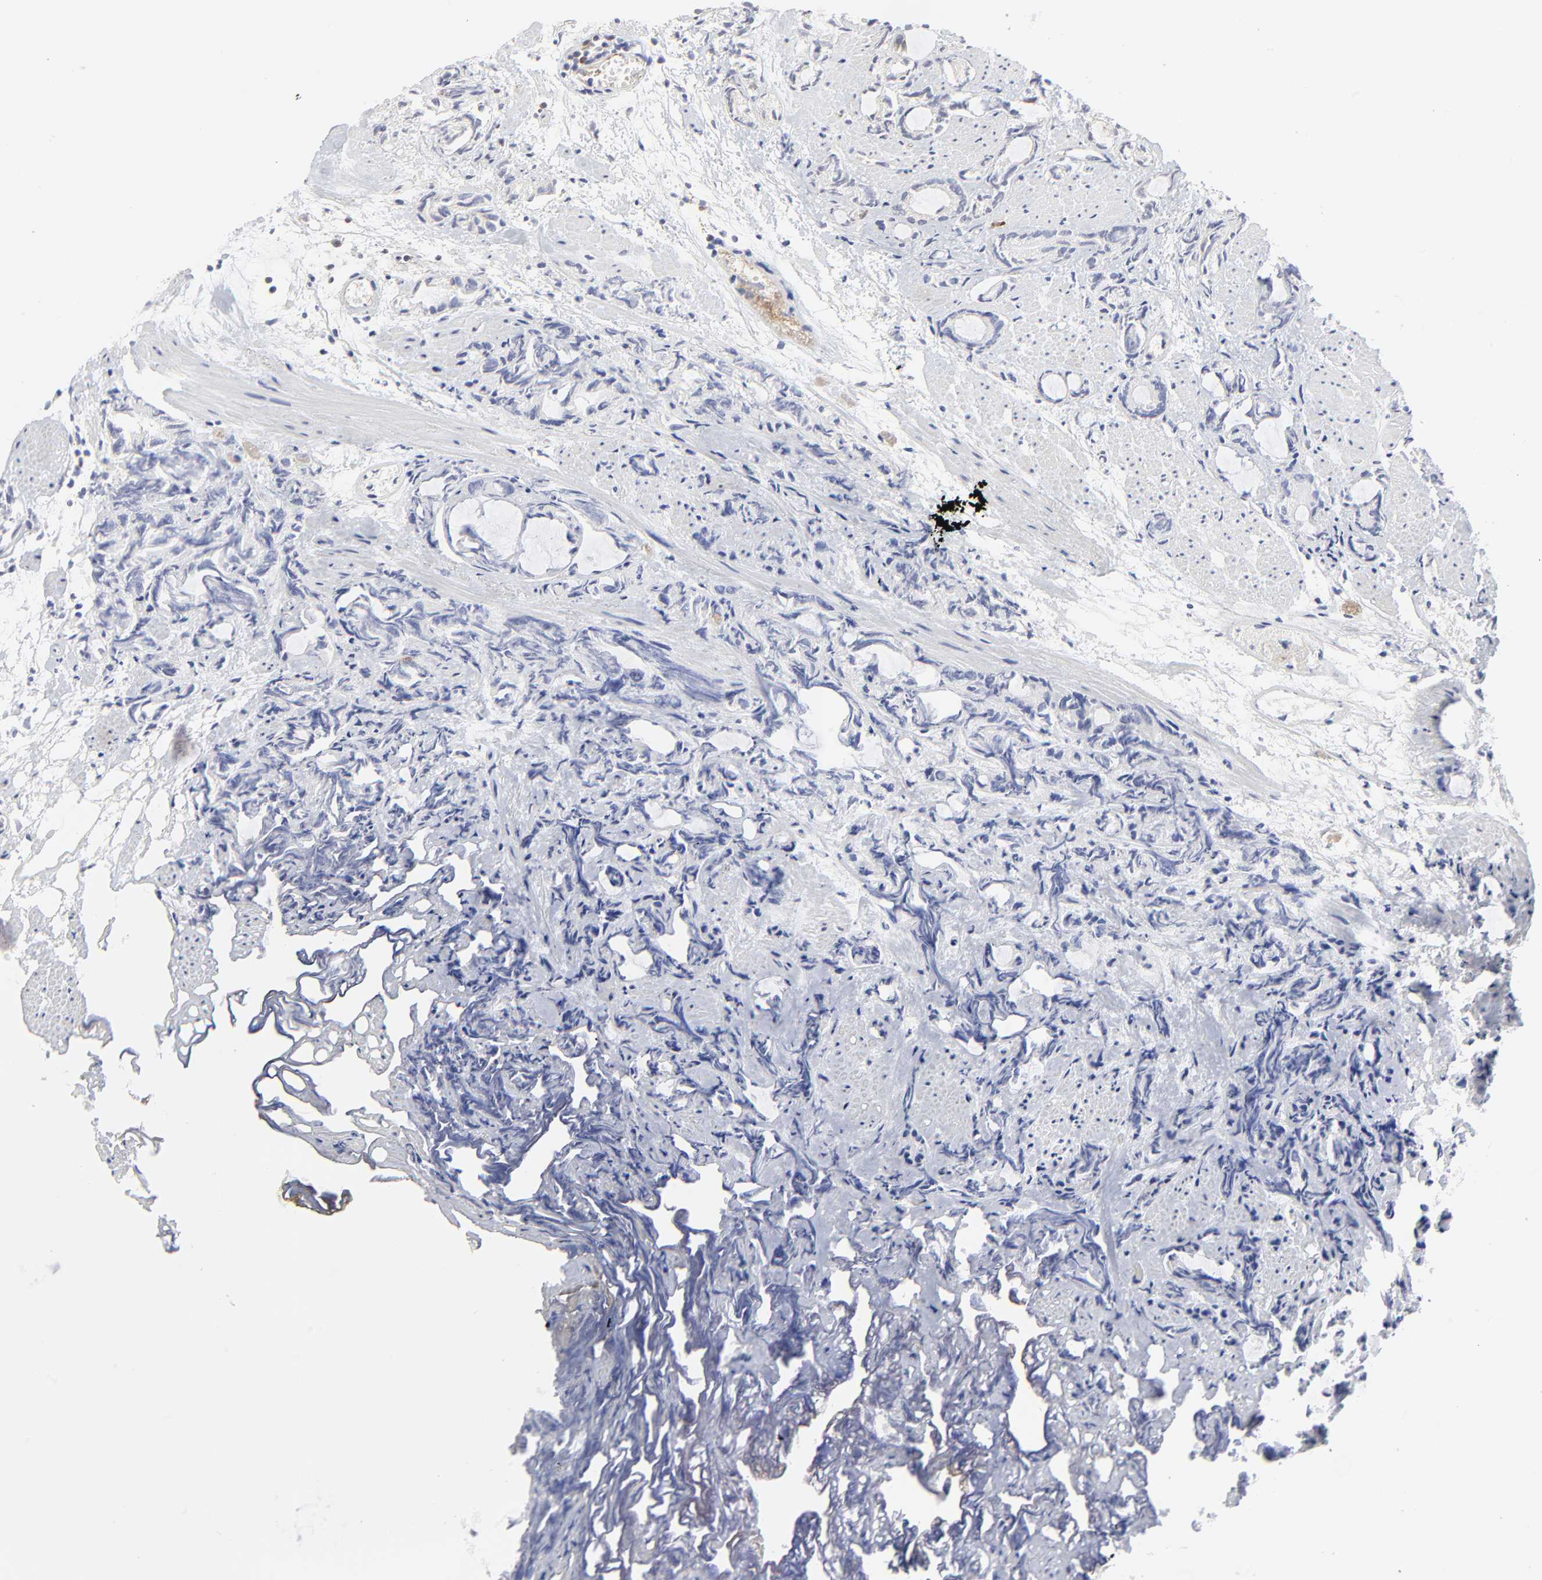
{"staining": {"intensity": "negative", "quantity": "none", "location": "none"}, "tissue": "prostate cancer", "cell_type": "Tumor cells", "image_type": "cancer", "snomed": [{"axis": "morphology", "description": "Adenocarcinoma, High grade"}, {"axis": "topography", "description": "Prostate"}], "caption": "IHC of human adenocarcinoma (high-grade) (prostate) demonstrates no expression in tumor cells.", "gene": "CASP3", "patient": {"sex": "male", "age": 85}}